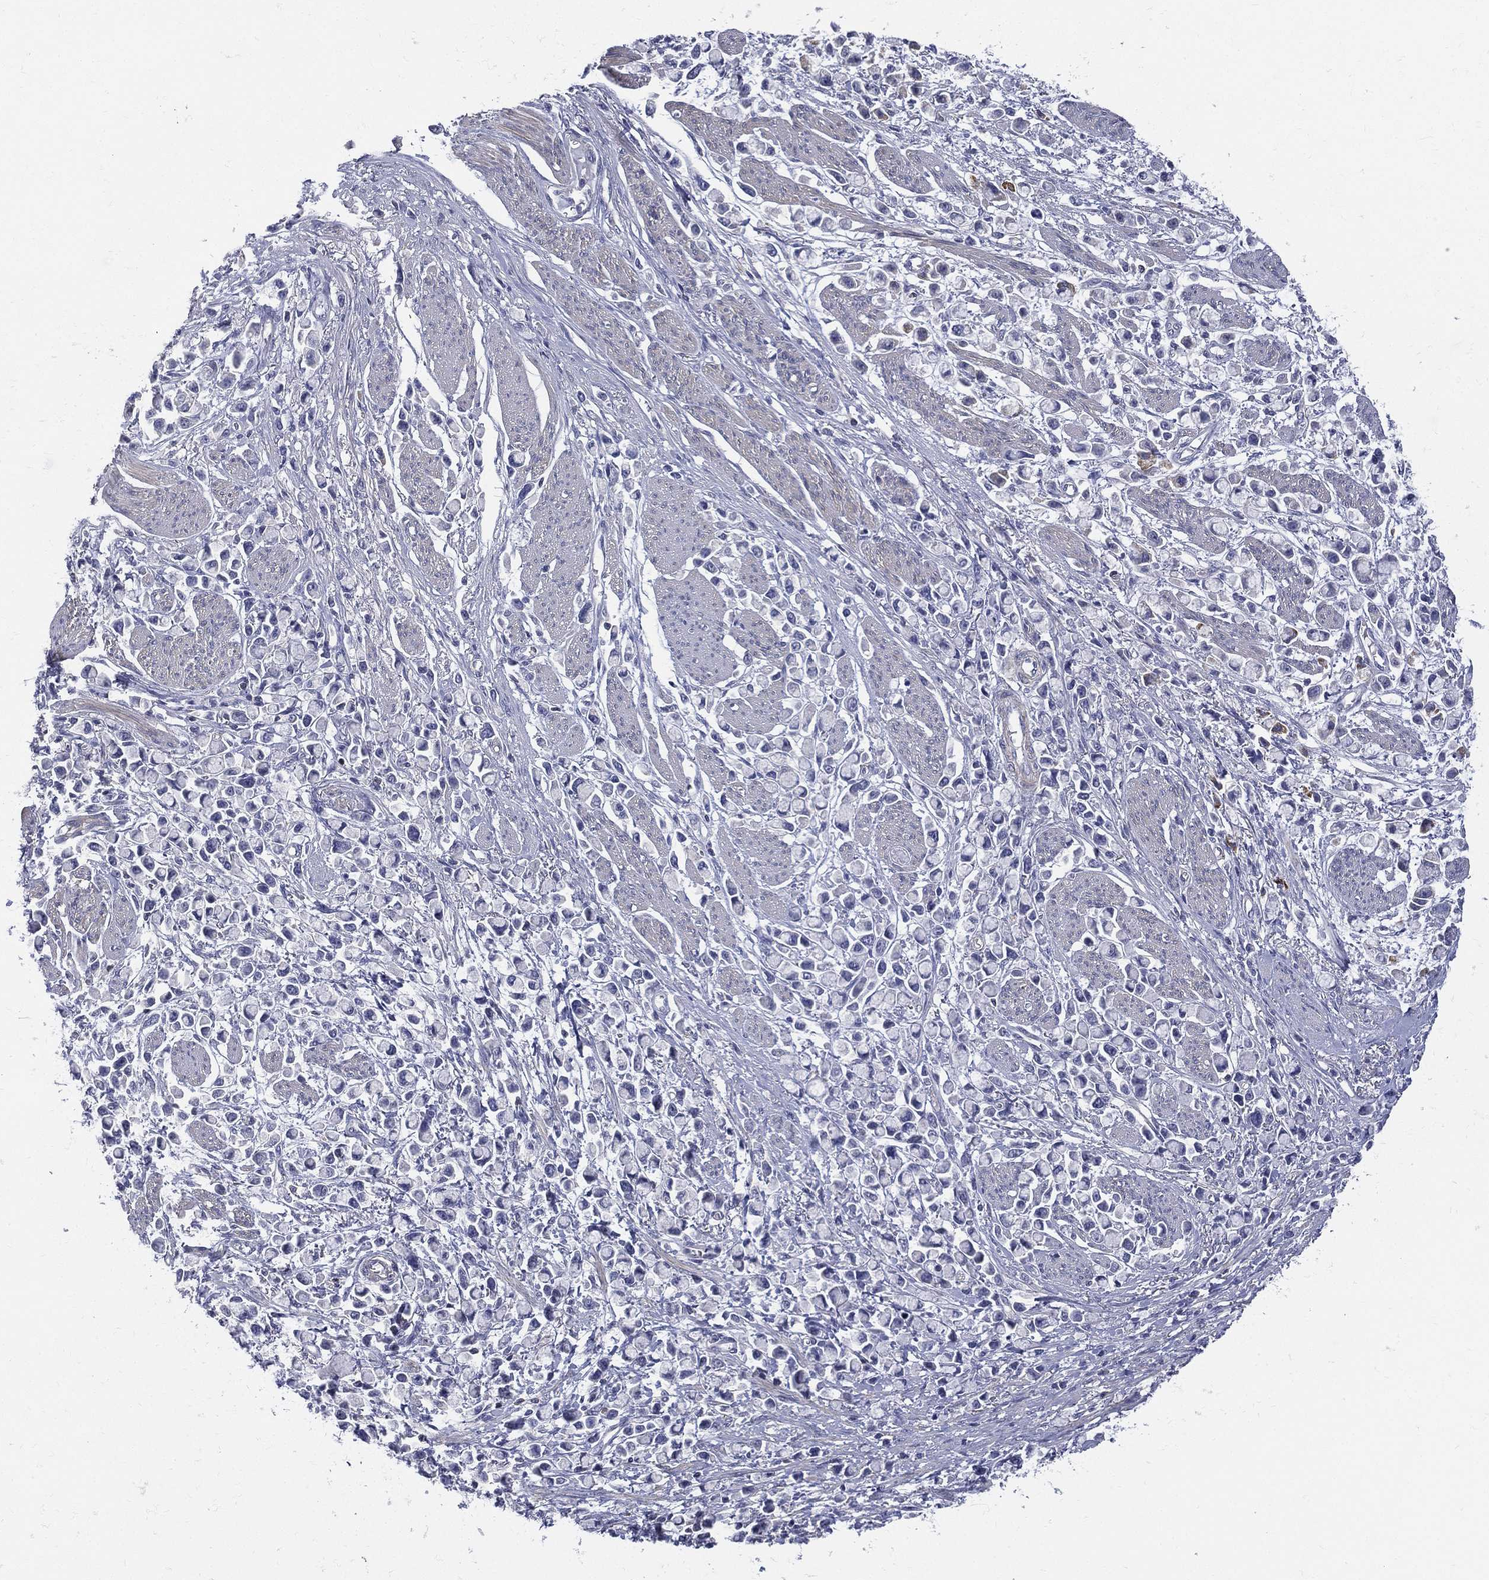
{"staining": {"intensity": "moderate", "quantity": "<25%", "location": "cytoplasmic/membranous"}, "tissue": "stomach cancer", "cell_type": "Tumor cells", "image_type": "cancer", "snomed": [{"axis": "morphology", "description": "Adenocarcinoma, NOS"}, {"axis": "topography", "description": "Stomach"}], "caption": "Immunohistochemical staining of stomach cancer (adenocarcinoma) exhibits moderate cytoplasmic/membranous protein expression in approximately <25% of tumor cells.", "gene": "ETNPPL", "patient": {"sex": "female", "age": 81}}